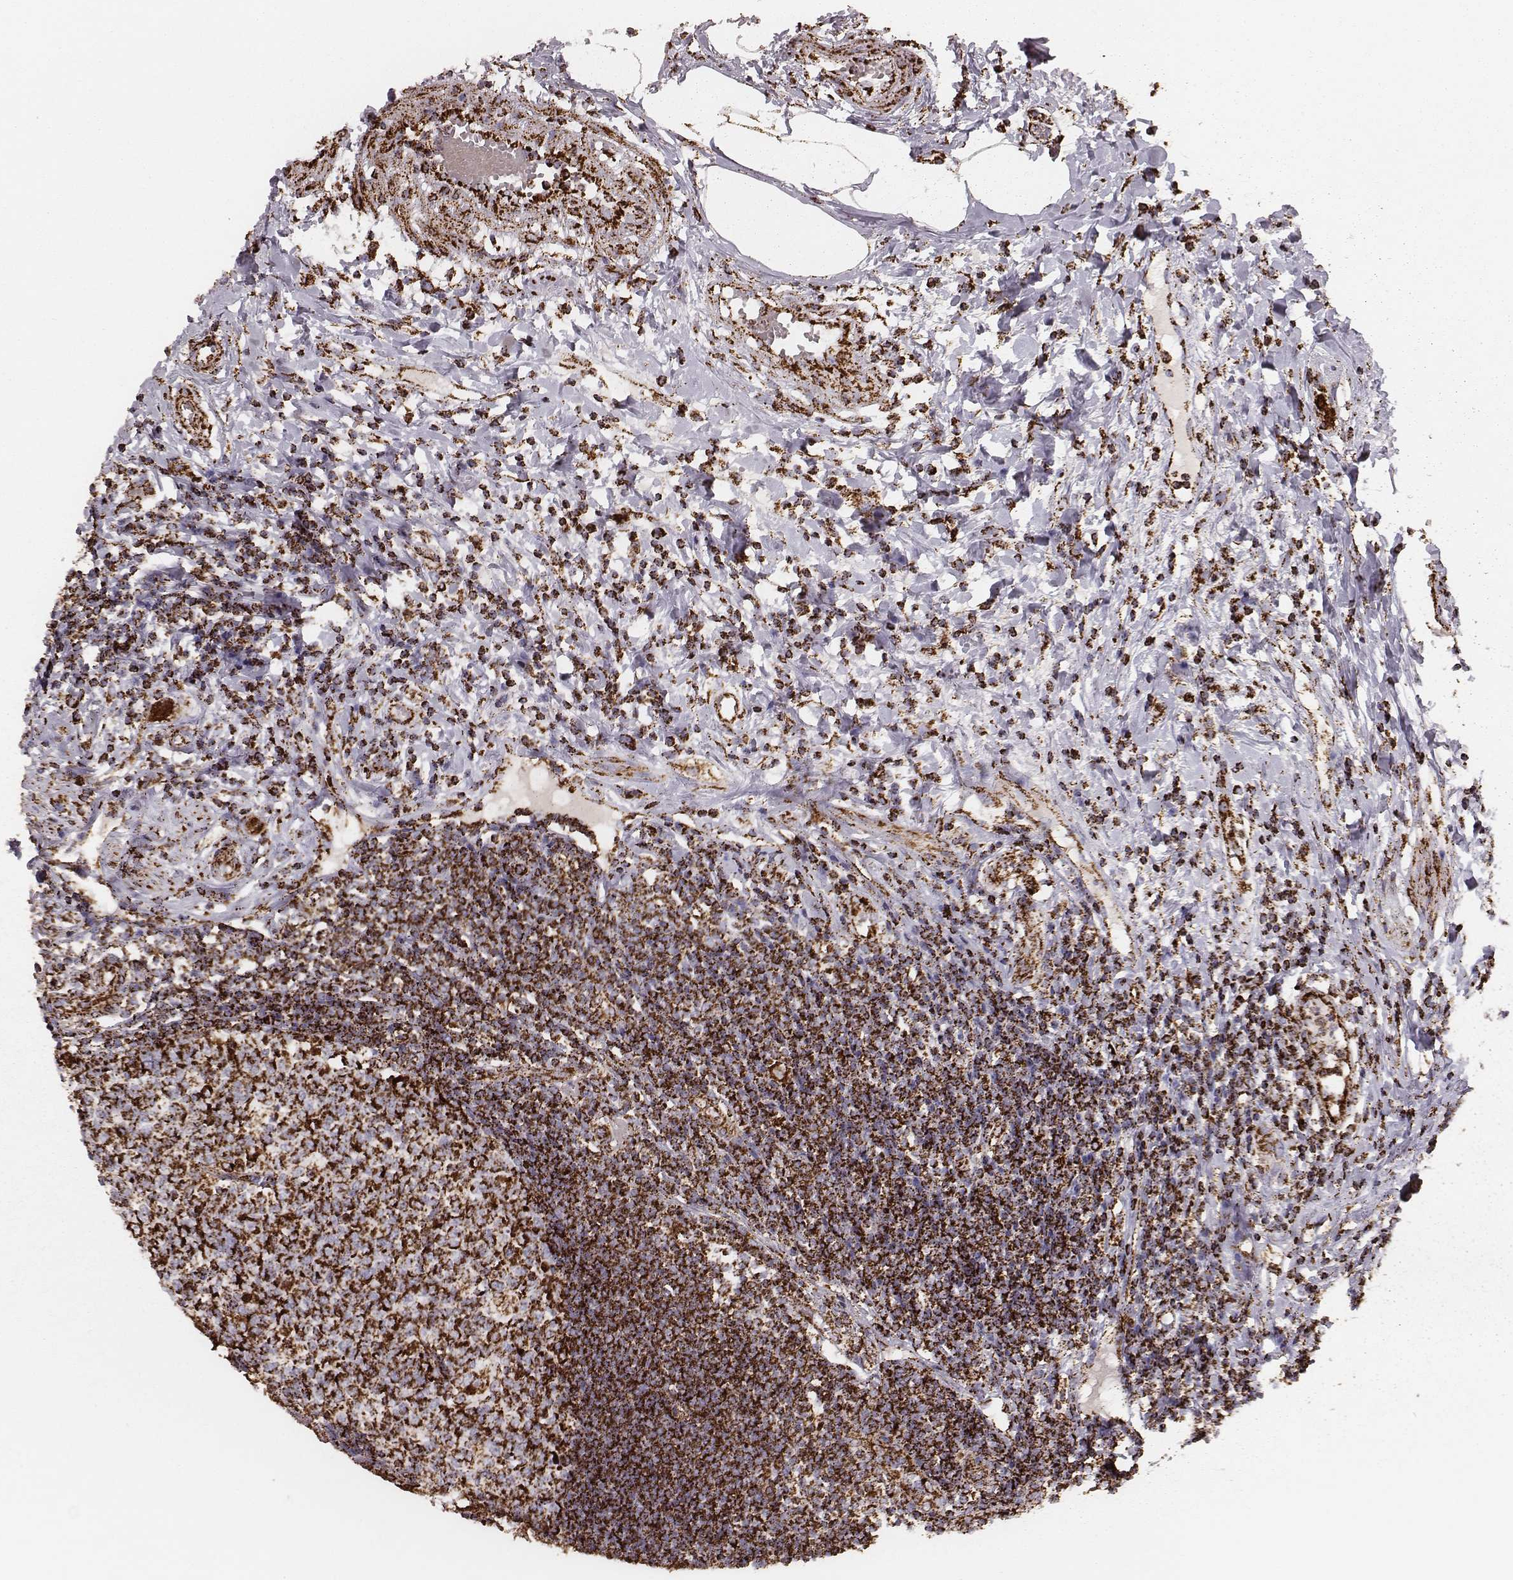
{"staining": {"intensity": "strong", "quantity": ">75%", "location": "cytoplasmic/membranous"}, "tissue": "appendix", "cell_type": "Glandular cells", "image_type": "normal", "snomed": [{"axis": "morphology", "description": "Normal tissue, NOS"}, {"axis": "morphology", "description": "Inflammation, NOS"}, {"axis": "topography", "description": "Appendix"}], "caption": "Immunohistochemistry histopathology image of unremarkable appendix: appendix stained using immunohistochemistry exhibits high levels of strong protein expression localized specifically in the cytoplasmic/membranous of glandular cells, appearing as a cytoplasmic/membranous brown color.", "gene": "TUFM", "patient": {"sex": "male", "age": 16}}